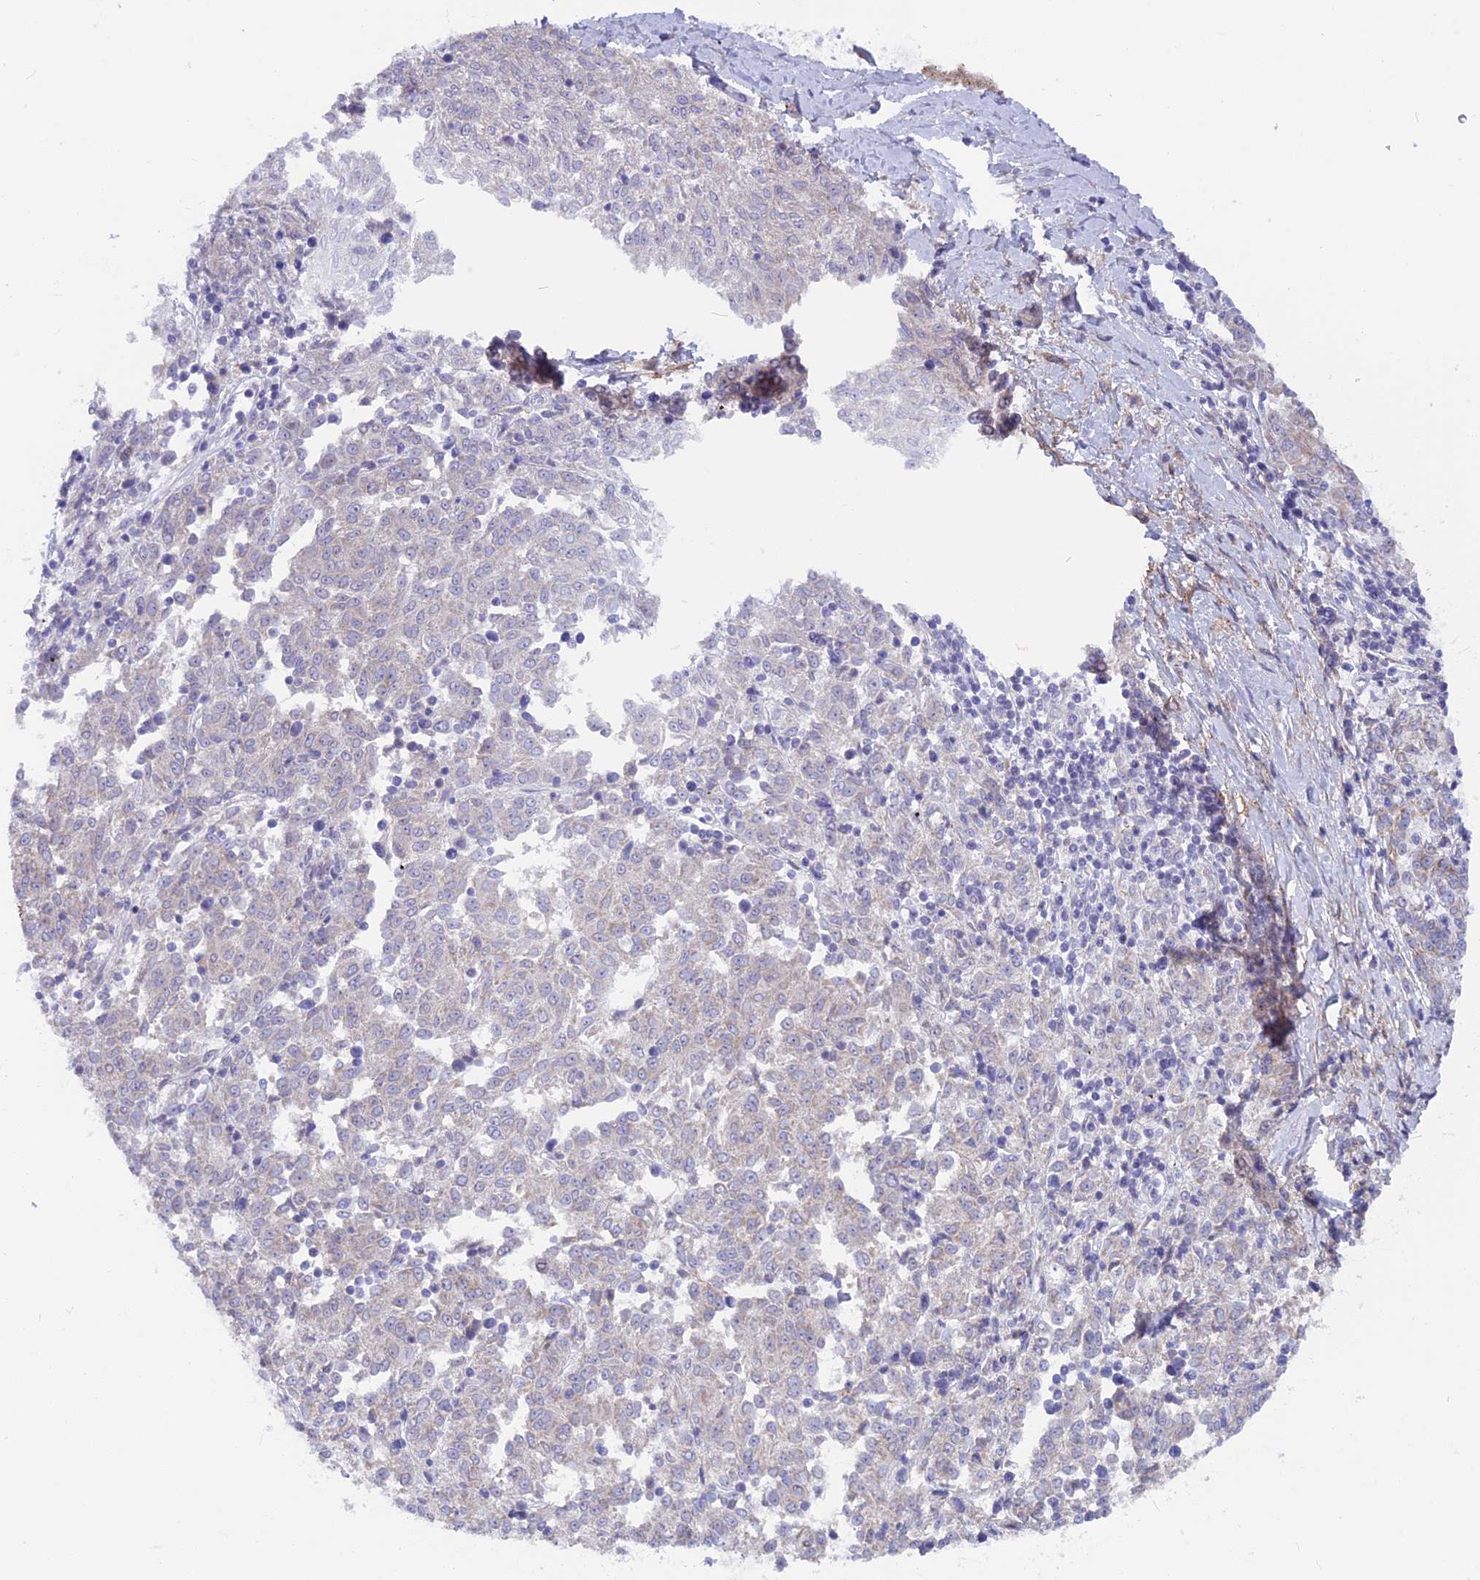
{"staining": {"intensity": "weak", "quantity": "<25%", "location": "cytoplasmic/membranous"}, "tissue": "melanoma", "cell_type": "Tumor cells", "image_type": "cancer", "snomed": [{"axis": "morphology", "description": "Malignant melanoma, NOS"}, {"axis": "topography", "description": "Skin"}], "caption": "Protein analysis of malignant melanoma reveals no significant staining in tumor cells.", "gene": "PLAC9", "patient": {"sex": "female", "age": 72}}